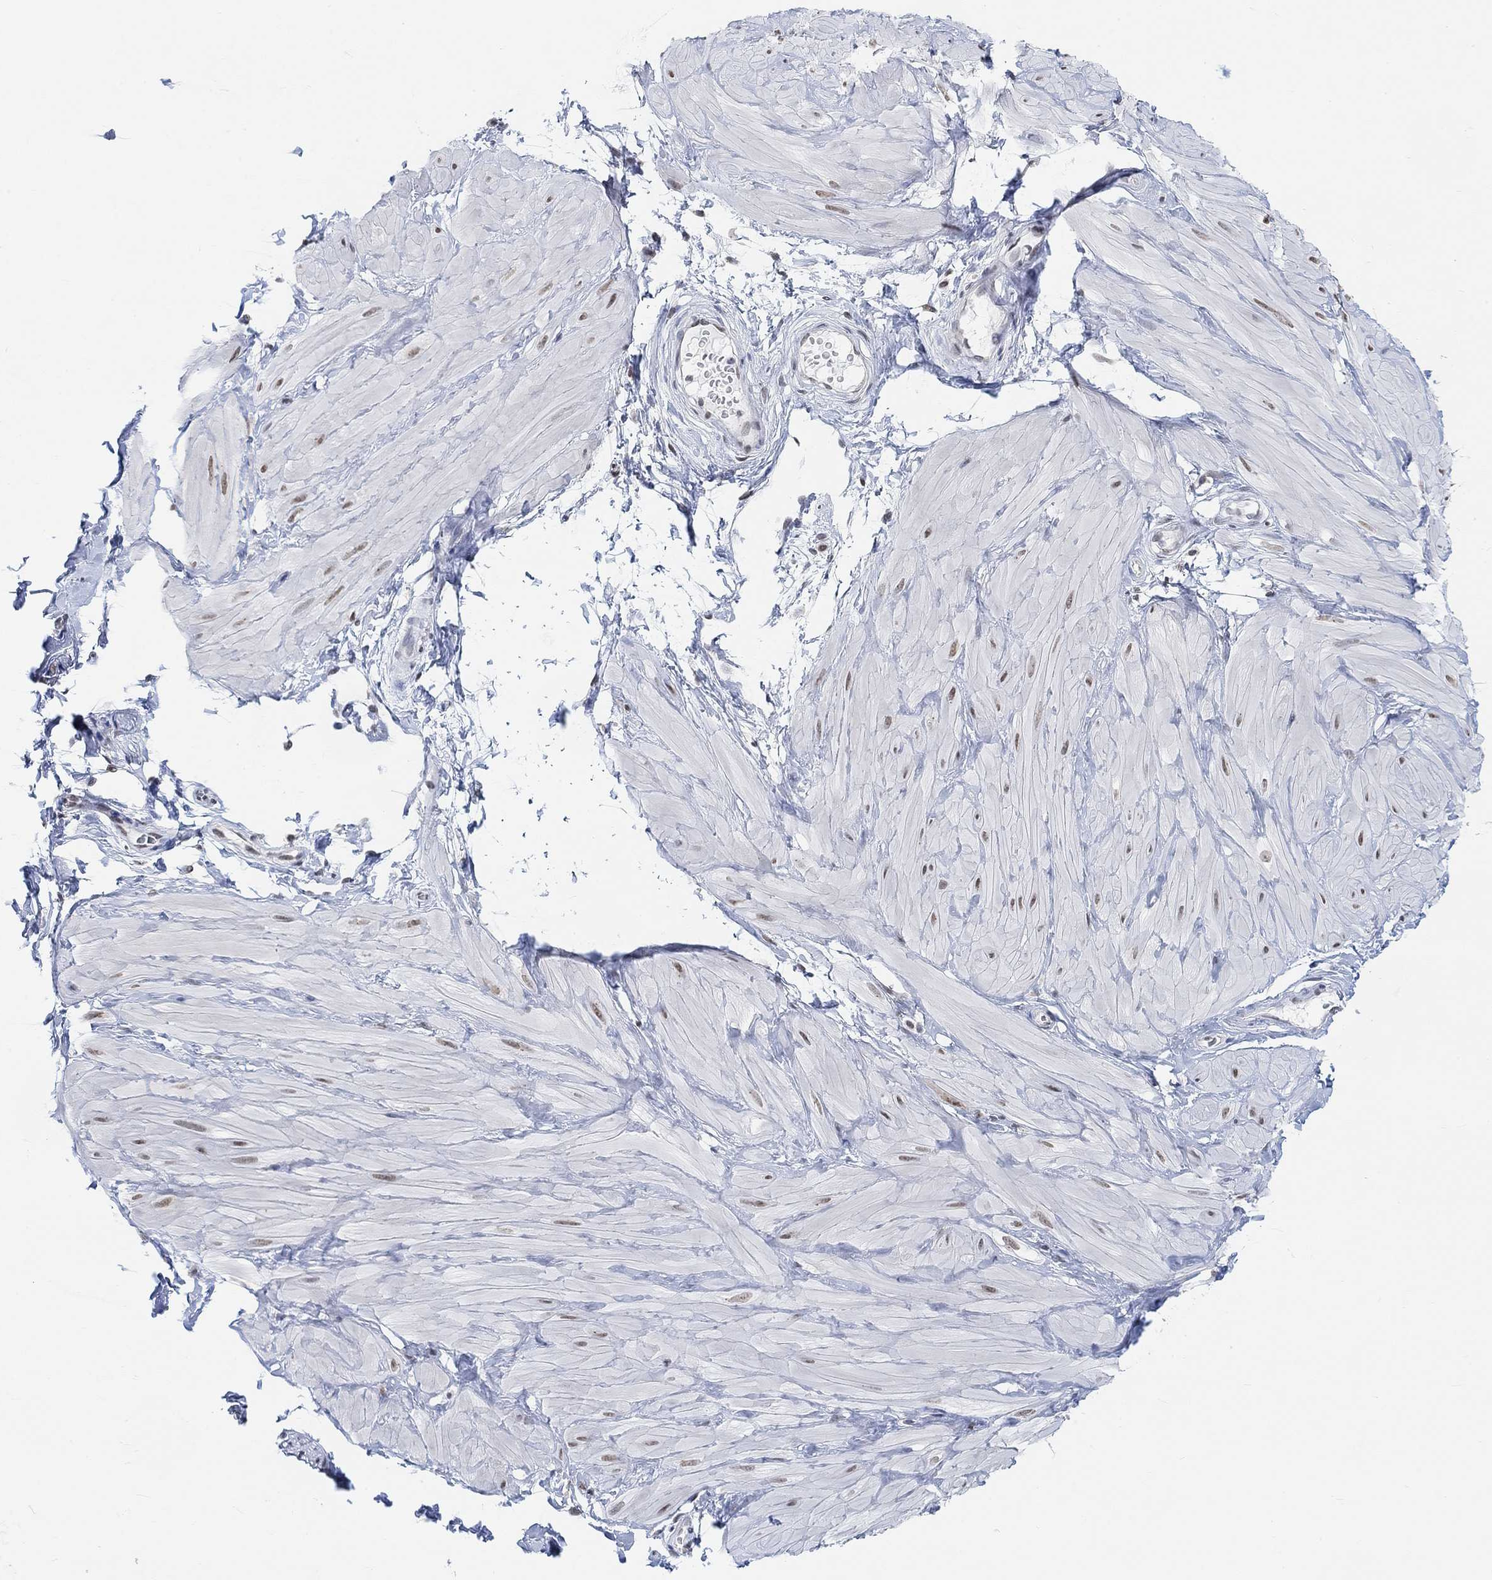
{"staining": {"intensity": "negative", "quantity": "none", "location": "none"}, "tissue": "adipose tissue", "cell_type": "Adipocytes", "image_type": "normal", "snomed": [{"axis": "morphology", "description": "Normal tissue, NOS"}, {"axis": "topography", "description": "Smooth muscle"}, {"axis": "topography", "description": "Peripheral nerve tissue"}], "caption": "Normal adipose tissue was stained to show a protein in brown. There is no significant positivity in adipocytes.", "gene": "PURG", "patient": {"sex": "male", "age": 22}}